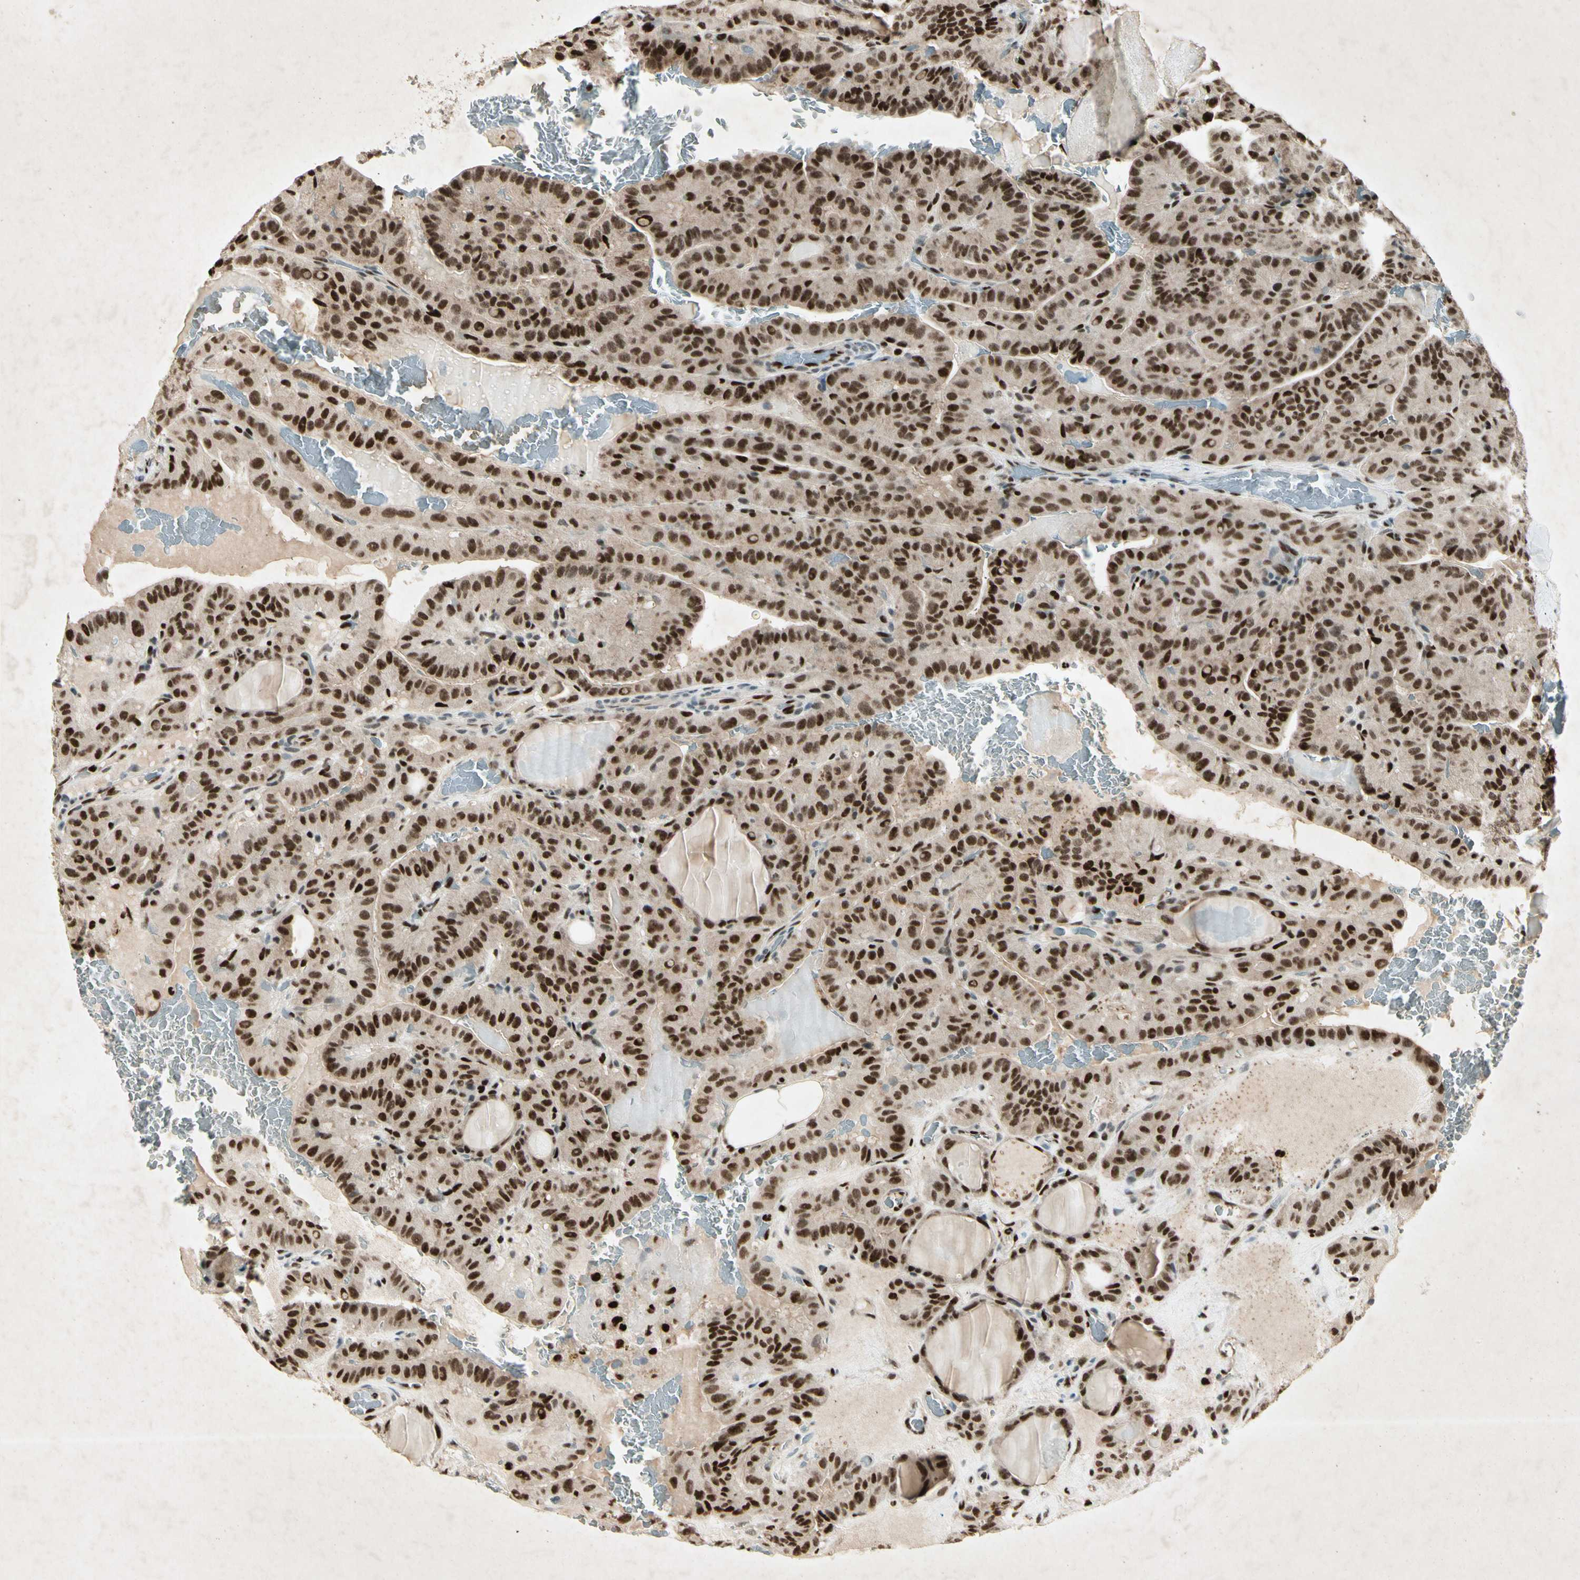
{"staining": {"intensity": "strong", "quantity": ">75%", "location": "nuclear"}, "tissue": "thyroid cancer", "cell_type": "Tumor cells", "image_type": "cancer", "snomed": [{"axis": "morphology", "description": "Papillary adenocarcinoma, NOS"}, {"axis": "topography", "description": "Thyroid gland"}], "caption": "Protein expression analysis of thyroid cancer (papillary adenocarcinoma) reveals strong nuclear staining in about >75% of tumor cells.", "gene": "RNF43", "patient": {"sex": "male", "age": 77}}